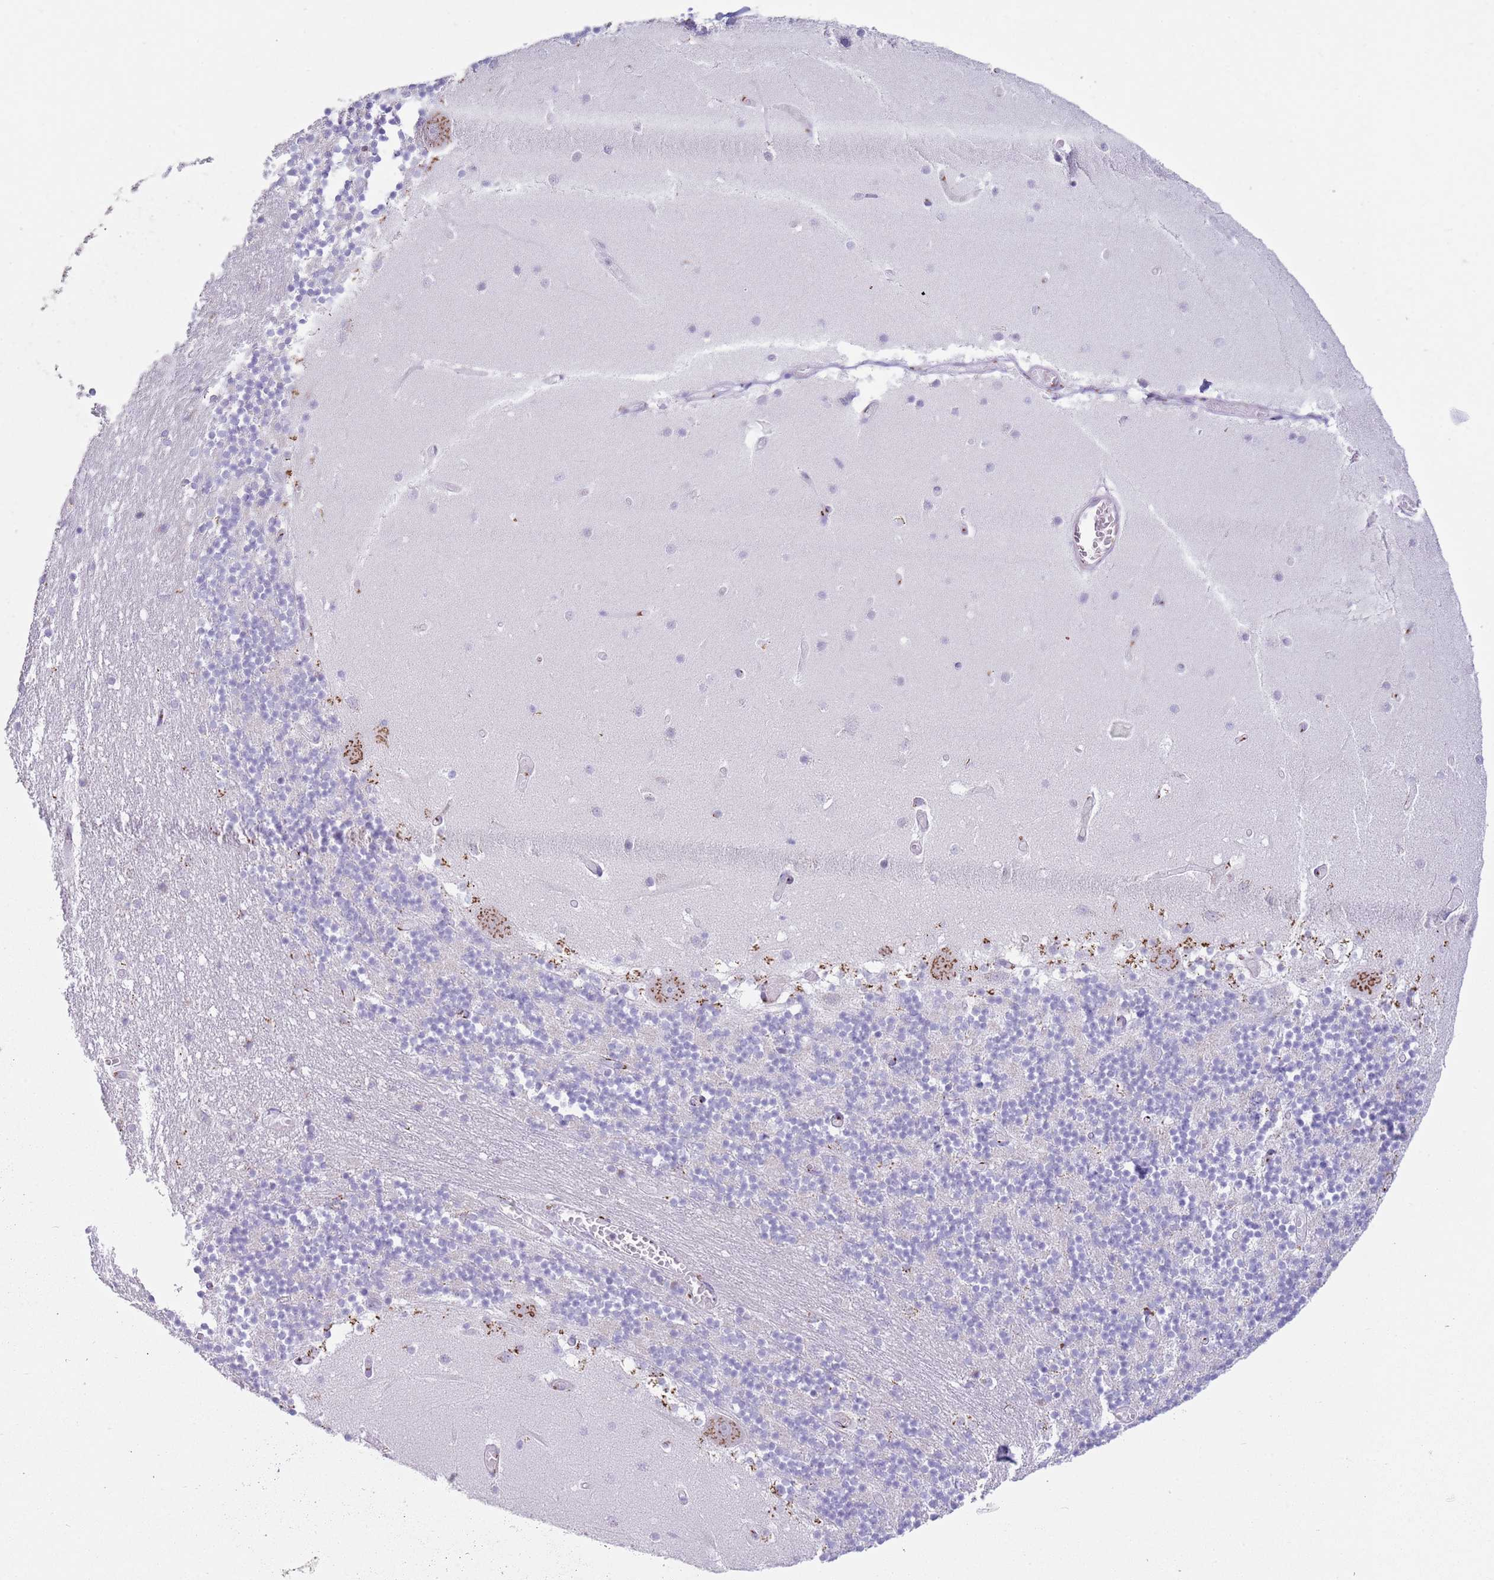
{"staining": {"intensity": "negative", "quantity": "none", "location": "none"}, "tissue": "cerebellum", "cell_type": "Cells in granular layer", "image_type": "normal", "snomed": [{"axis": "morphology", "description": "Normal tissue, NOS"}, {"axis": "topography", "description": "Cerebellum"}], "caption": "Immunohistochemistry image of benign cerebellum stained for a protein (brown), which shows no positivity in cells in granular layer.", "gene": "C20orf96", "patient": {"sex": "female", "age": 28}}